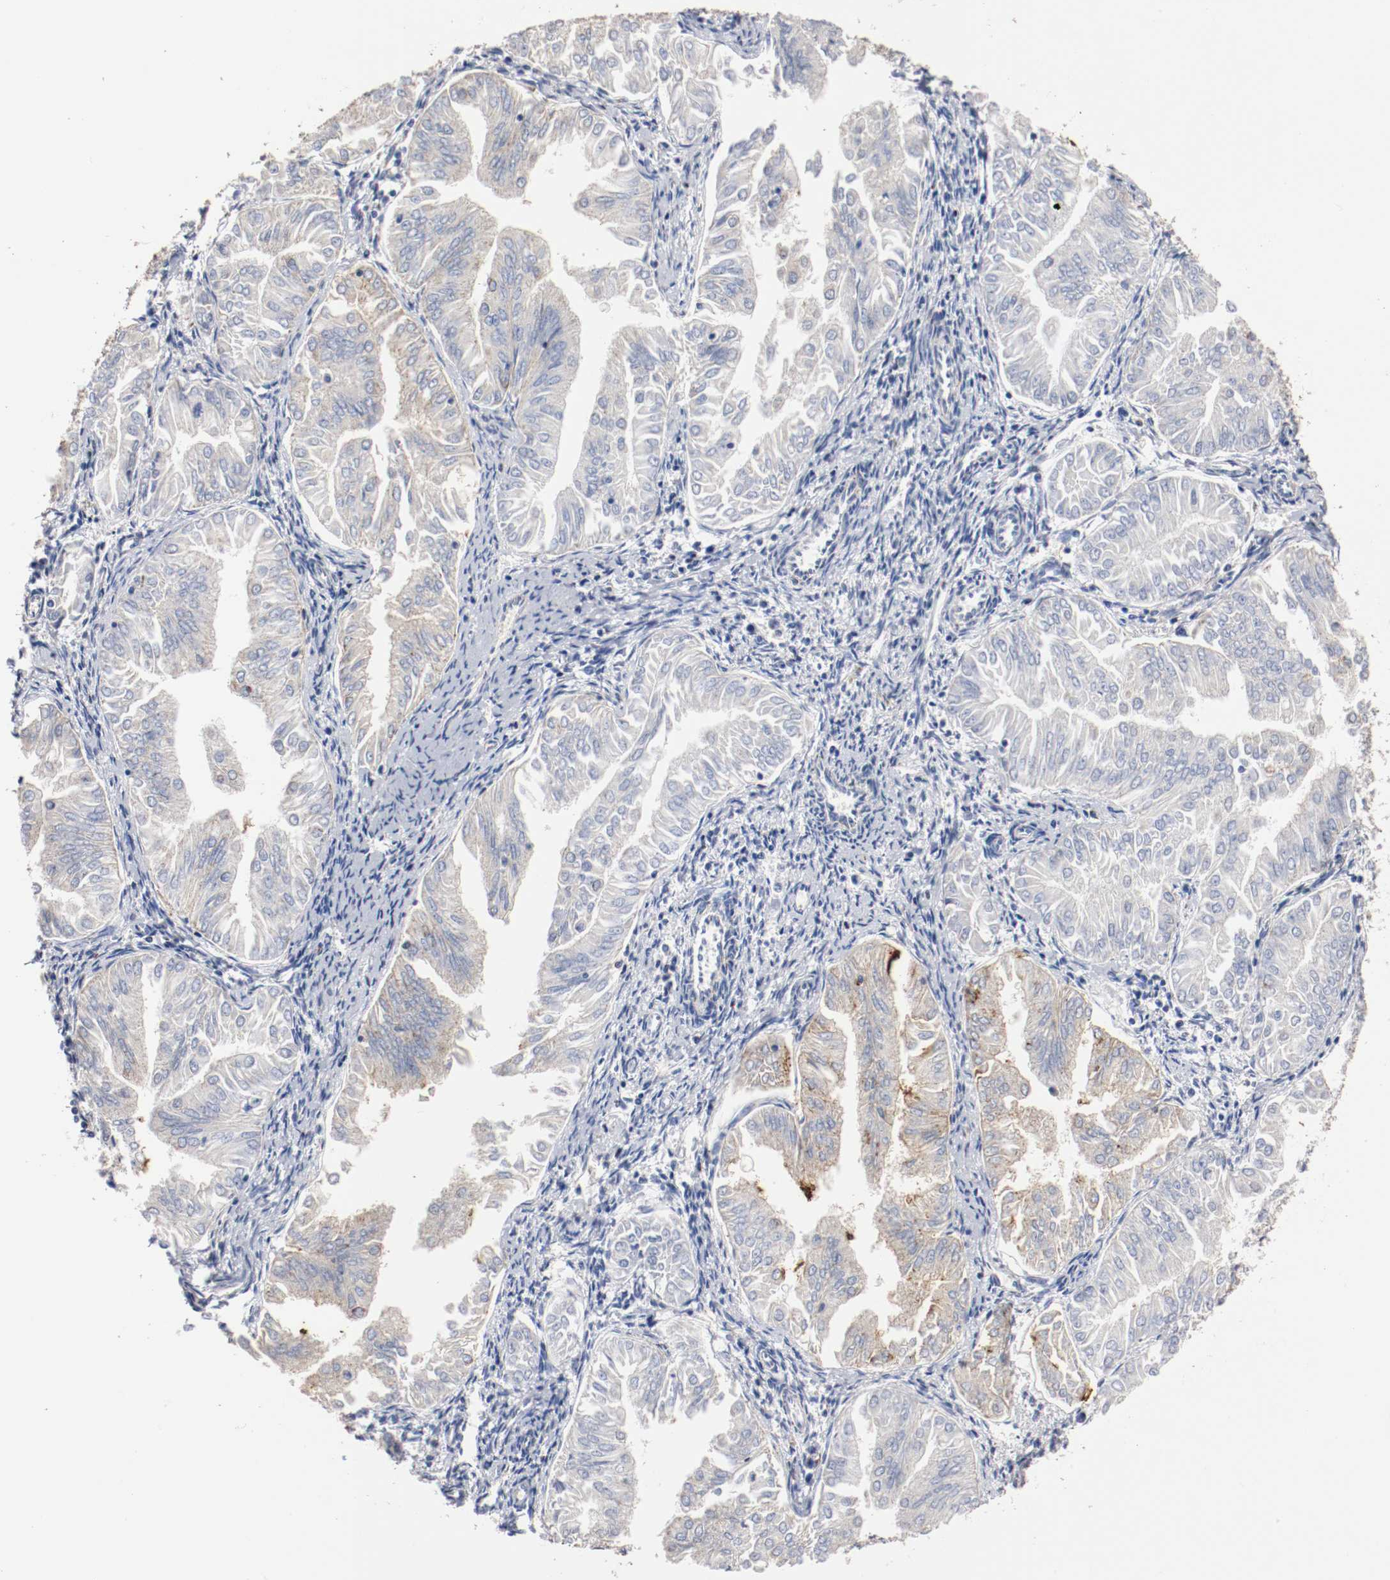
{"staining": {"intensity": "moderate", "quantity": ">75%", "location": "cytoplasmic/membranous"}, "tissue": "endometrial cancer", "cell_type": "Tumor cells", "image_type": "cancer", "snomed": [{"axis": "morphology", "description": "Adenocarcinoma, NOS"}, {"axis": "topography", "description": "Endometrium"}], "caption": "This micrograph exhibits immunohistochemistry (IHC) staining of endometrial adenocarcinoma, with medium moderate cytoplasmic/membranous staining in approximately >75% of tumor cells.", "gene": "TUBD1", "patient": {"sex": "female", "age": 53}}